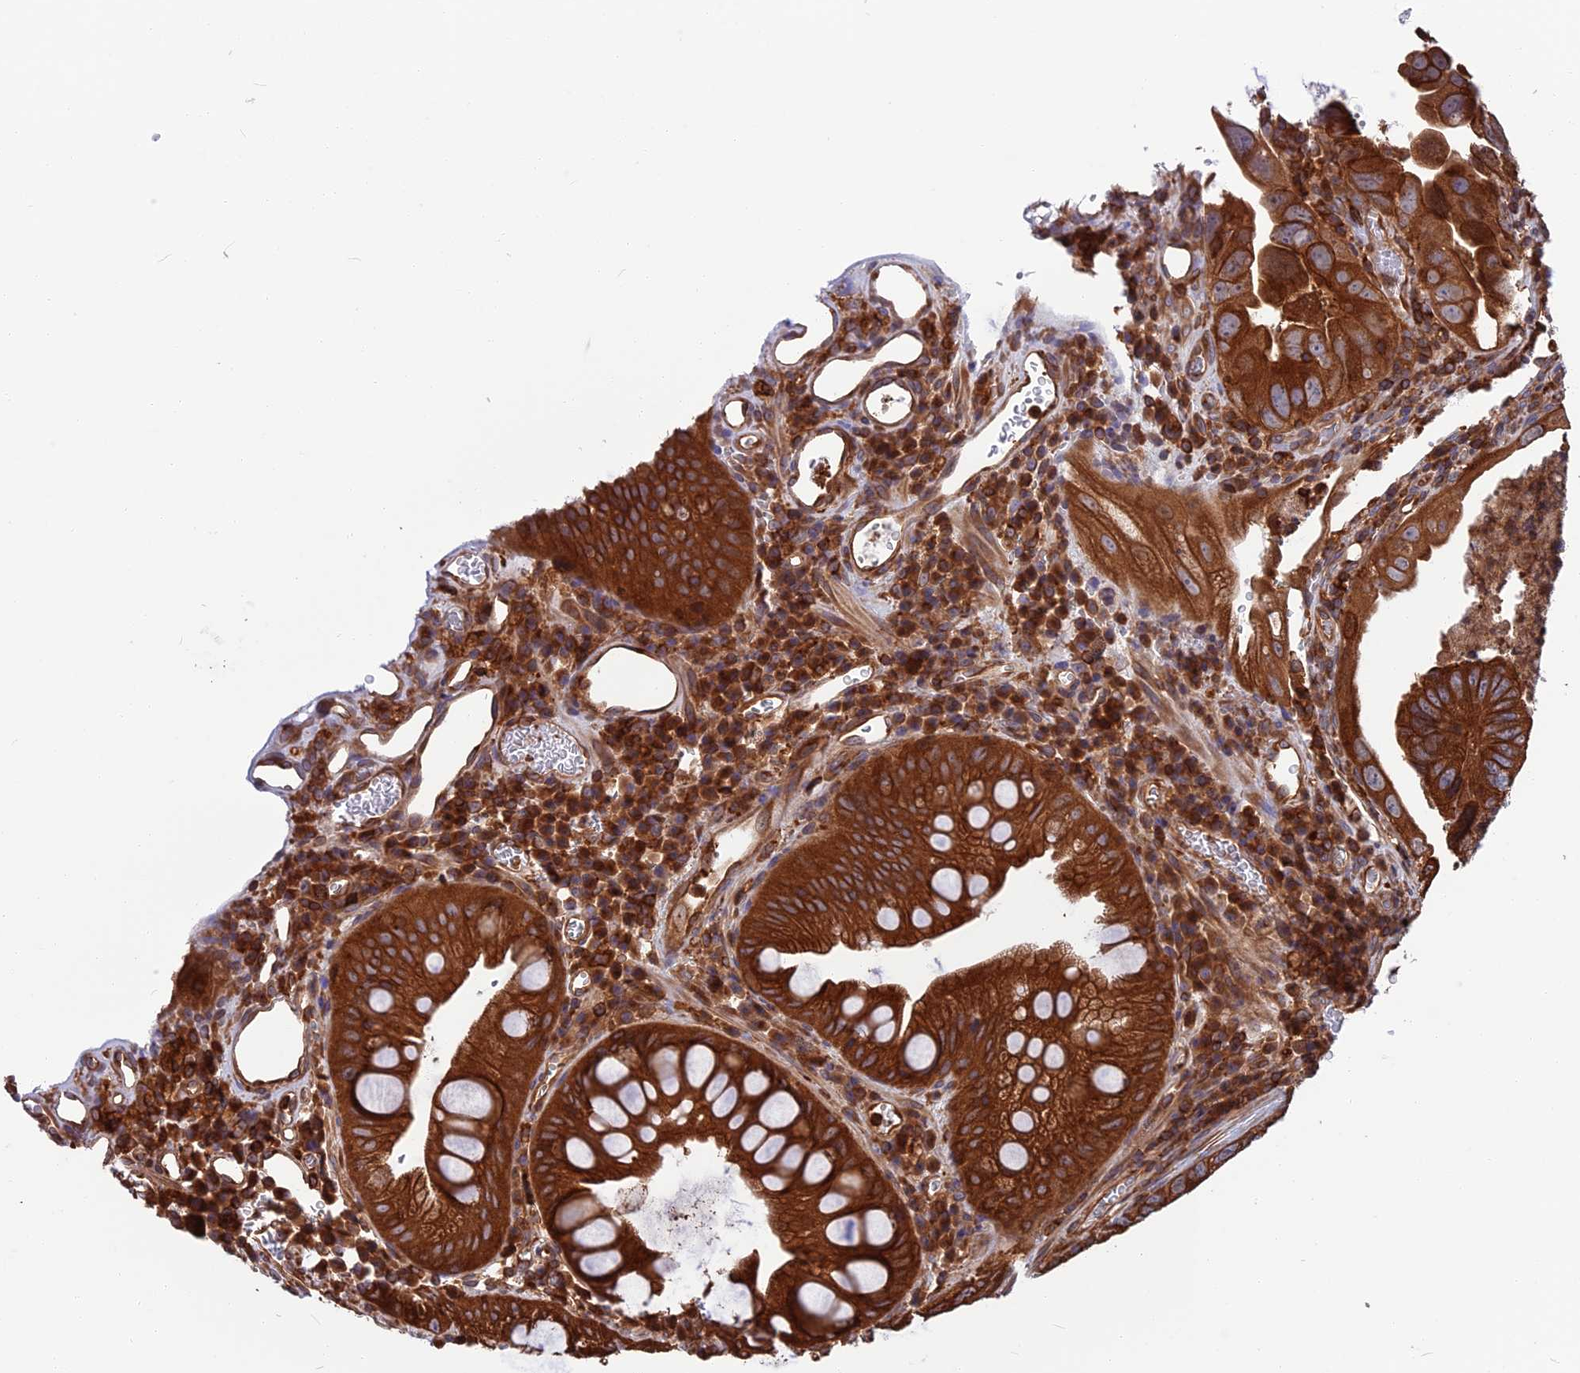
{"staining": {"intensity": "strong", "quantity": ">75%", "location": "cytoplasmic/membranous"}, "tissue": "colorectal cancer", "cell_type": "Tumor cells", "image_type": "cancer", "snomed": [{"axis": "morphology", "description": "Adenocarcinoma, NOS"}, {"axis": "topography", "description": "Rectum"}], "caption": "Colorectal adenocarcinoma tissue demonstrates strong cytoplasmic/membranous expression in approximately >75% of tumor cells, visualized by immunohistochemistry.", "gene": "WDR1", "patient": {"sex": "male", "age": 63}}